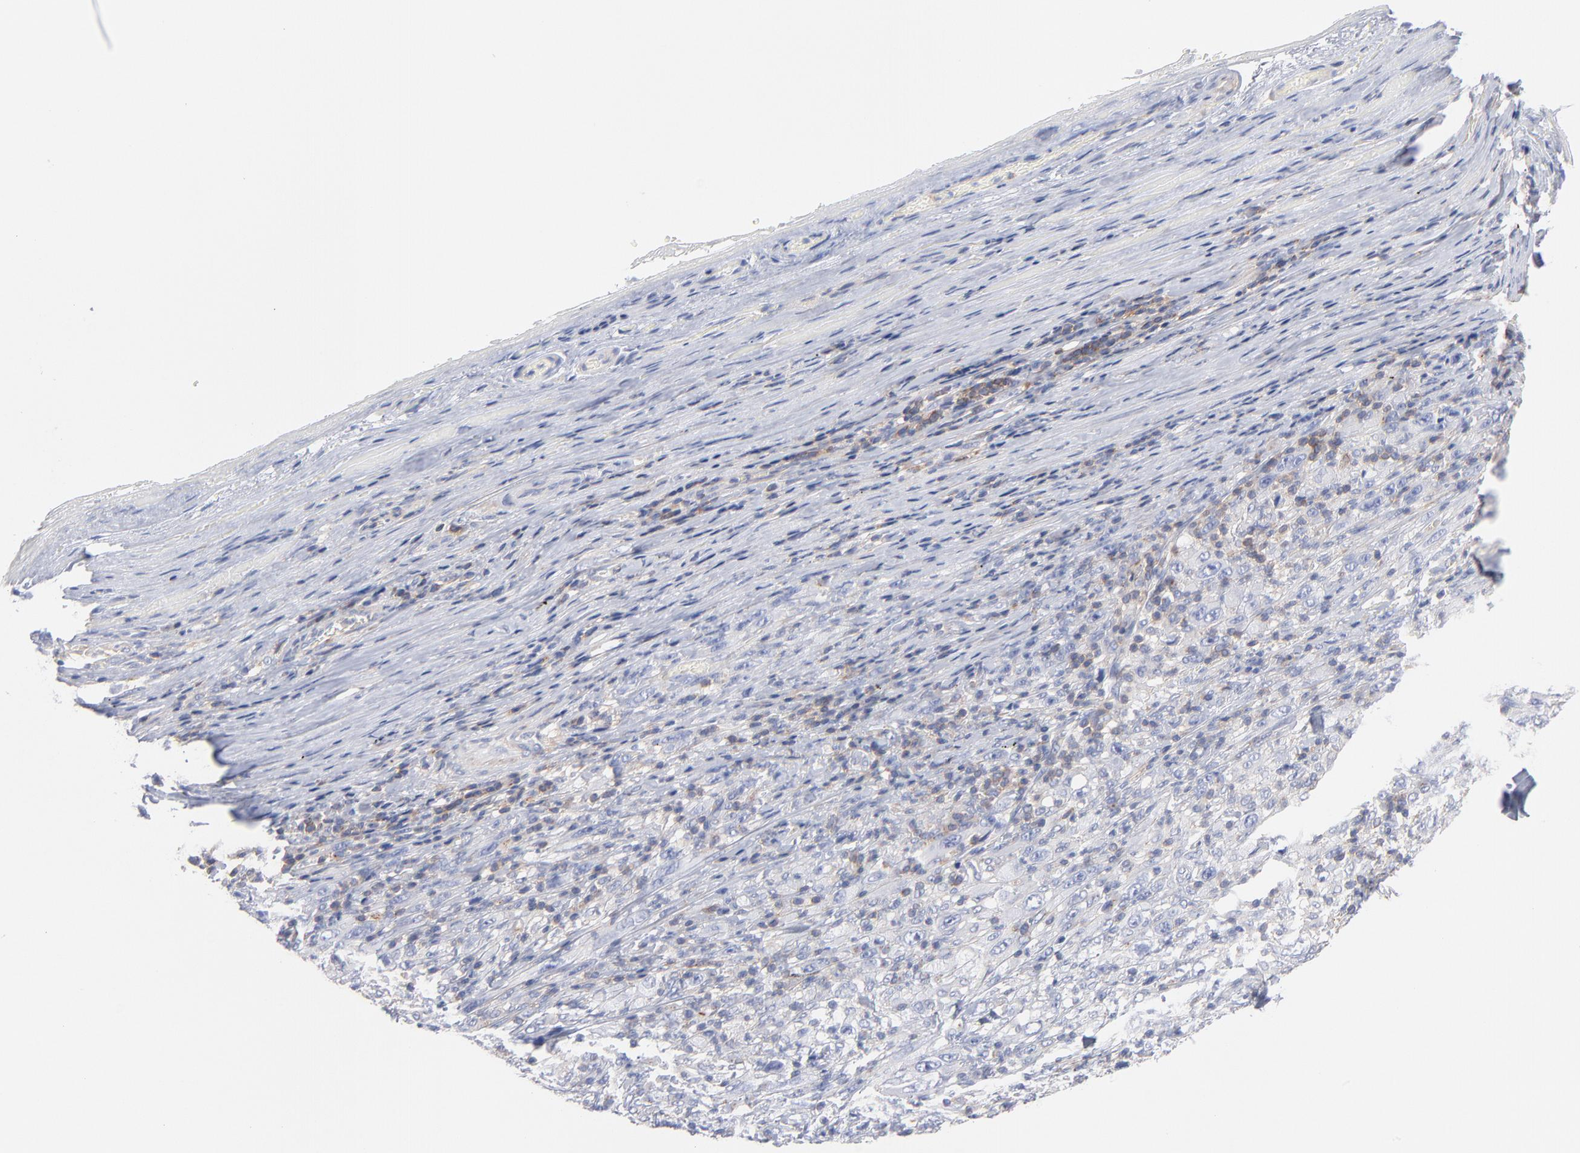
{"staining": {"intensity": "negative", "quantity": "none", "location": "none"}, "tissue": "melanoma", "cell_type": "Tumor cells", "image_type": "cancer", "snomed": [{"axis": "morphology", "description": "Malignant melanoma, Metastatic site"}, {"axis": "topography", "description": "Skin"}], "caption": "Immunohistochemistry (IHC) micrograph of neoplastic tissue: human melanoma stained with DAB exhibits no significant protein expression in tumor cells.", "gene": "SEPTIN6", "patient": {"sex": "female", "age": 56}}